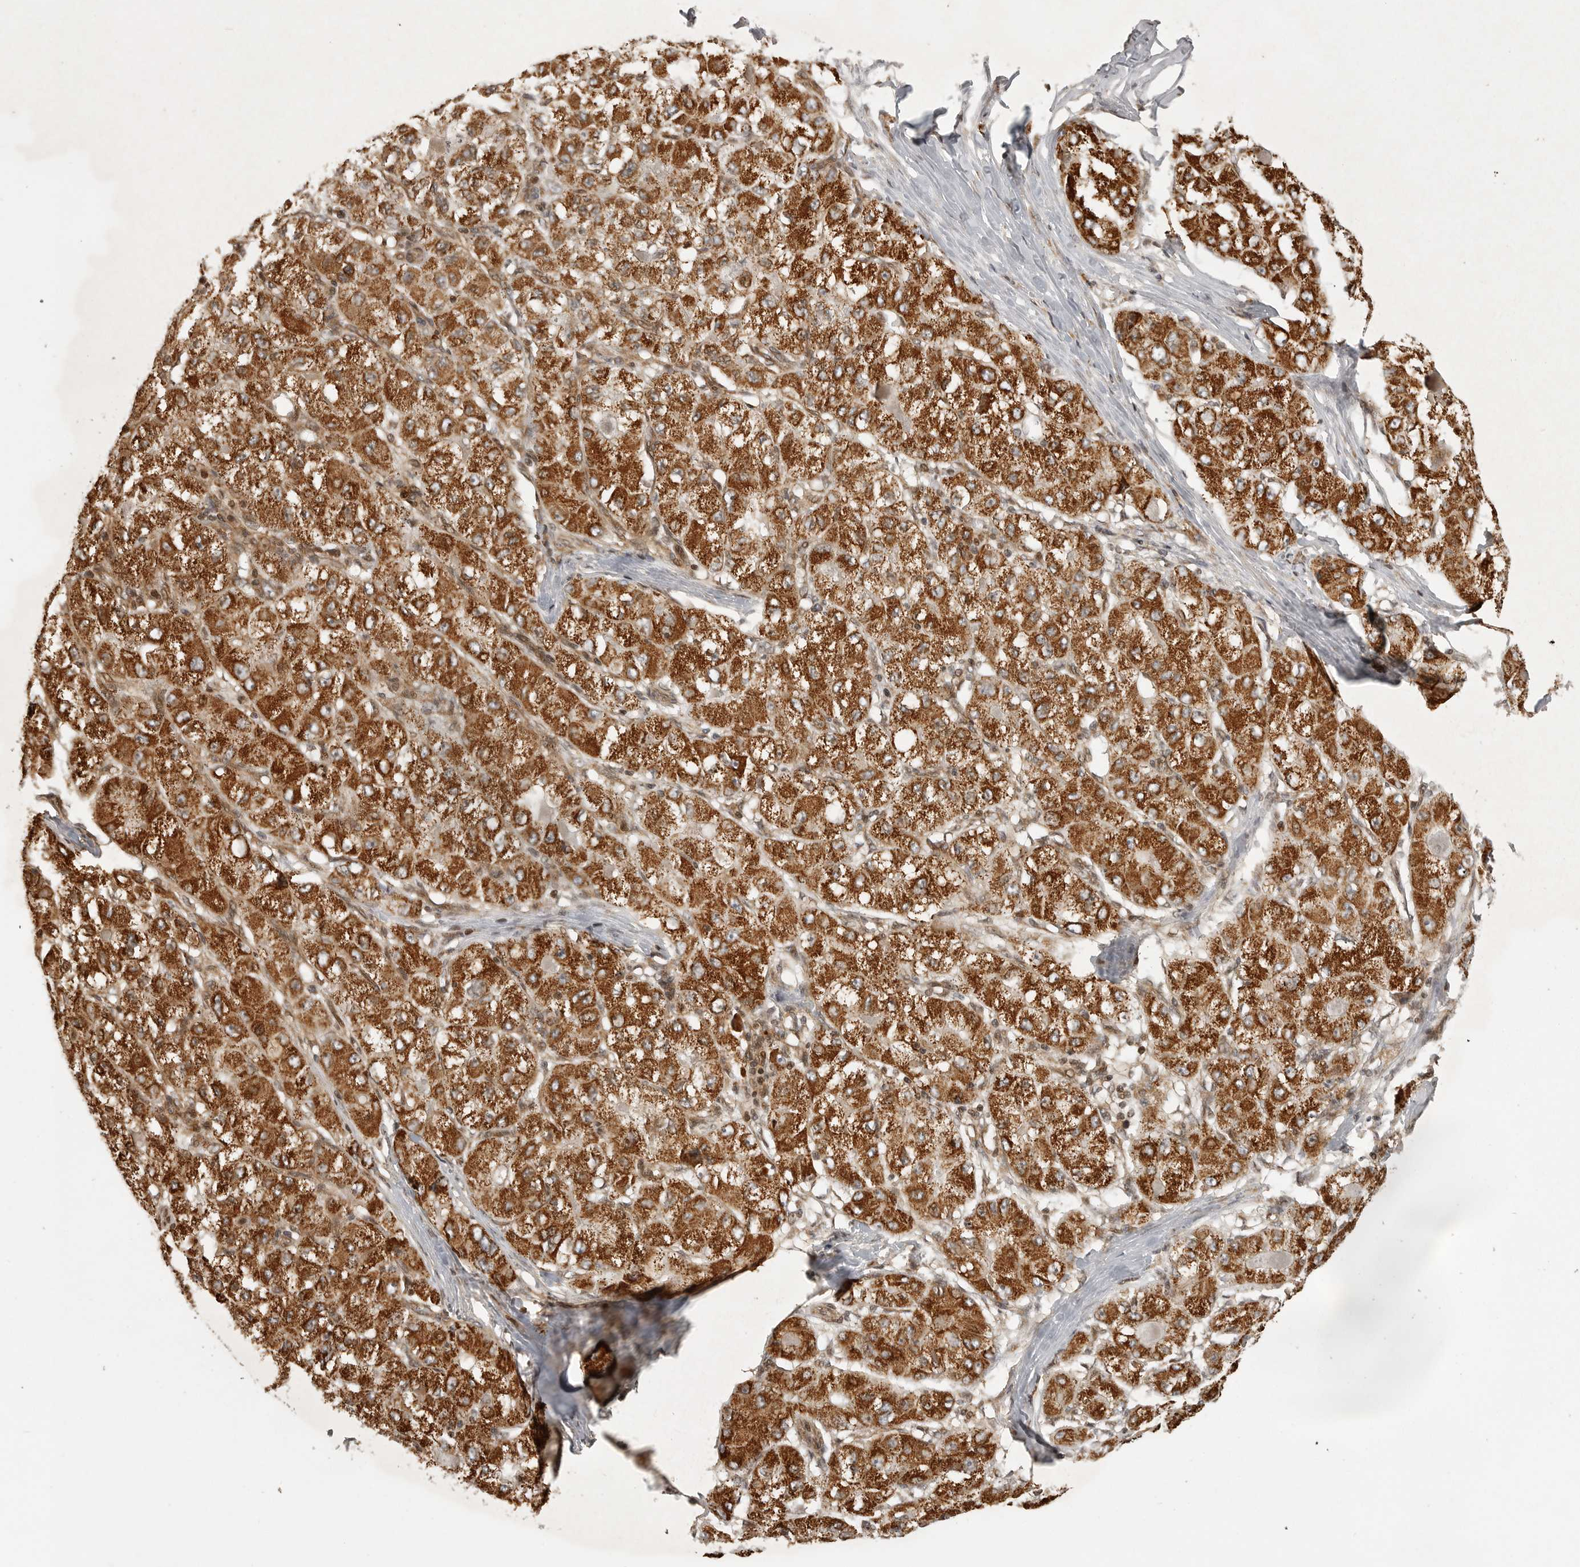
{"staining": {"intensity": "strong", "quantity": ">75%", "location": "cytoplasmic/membranous"}, "tissue": "liver cancer", "cell_type": "Tumor cells", "image_type": "cancer", "snomed": [{"axis": "morphology", "description": "Carcinoma, Hepatocellular, NOS"}, {"axis": "topography", "description": "Liver"}], "caption": "Brown immunohistochemical staining in liver cancer (hepatocellular carcinoma) displays strong cytoplasmic/membranous expression in approximately >75% of tumor cells.", "gene": "NARS2", "patient": {"sex": "male", "age": 80}}